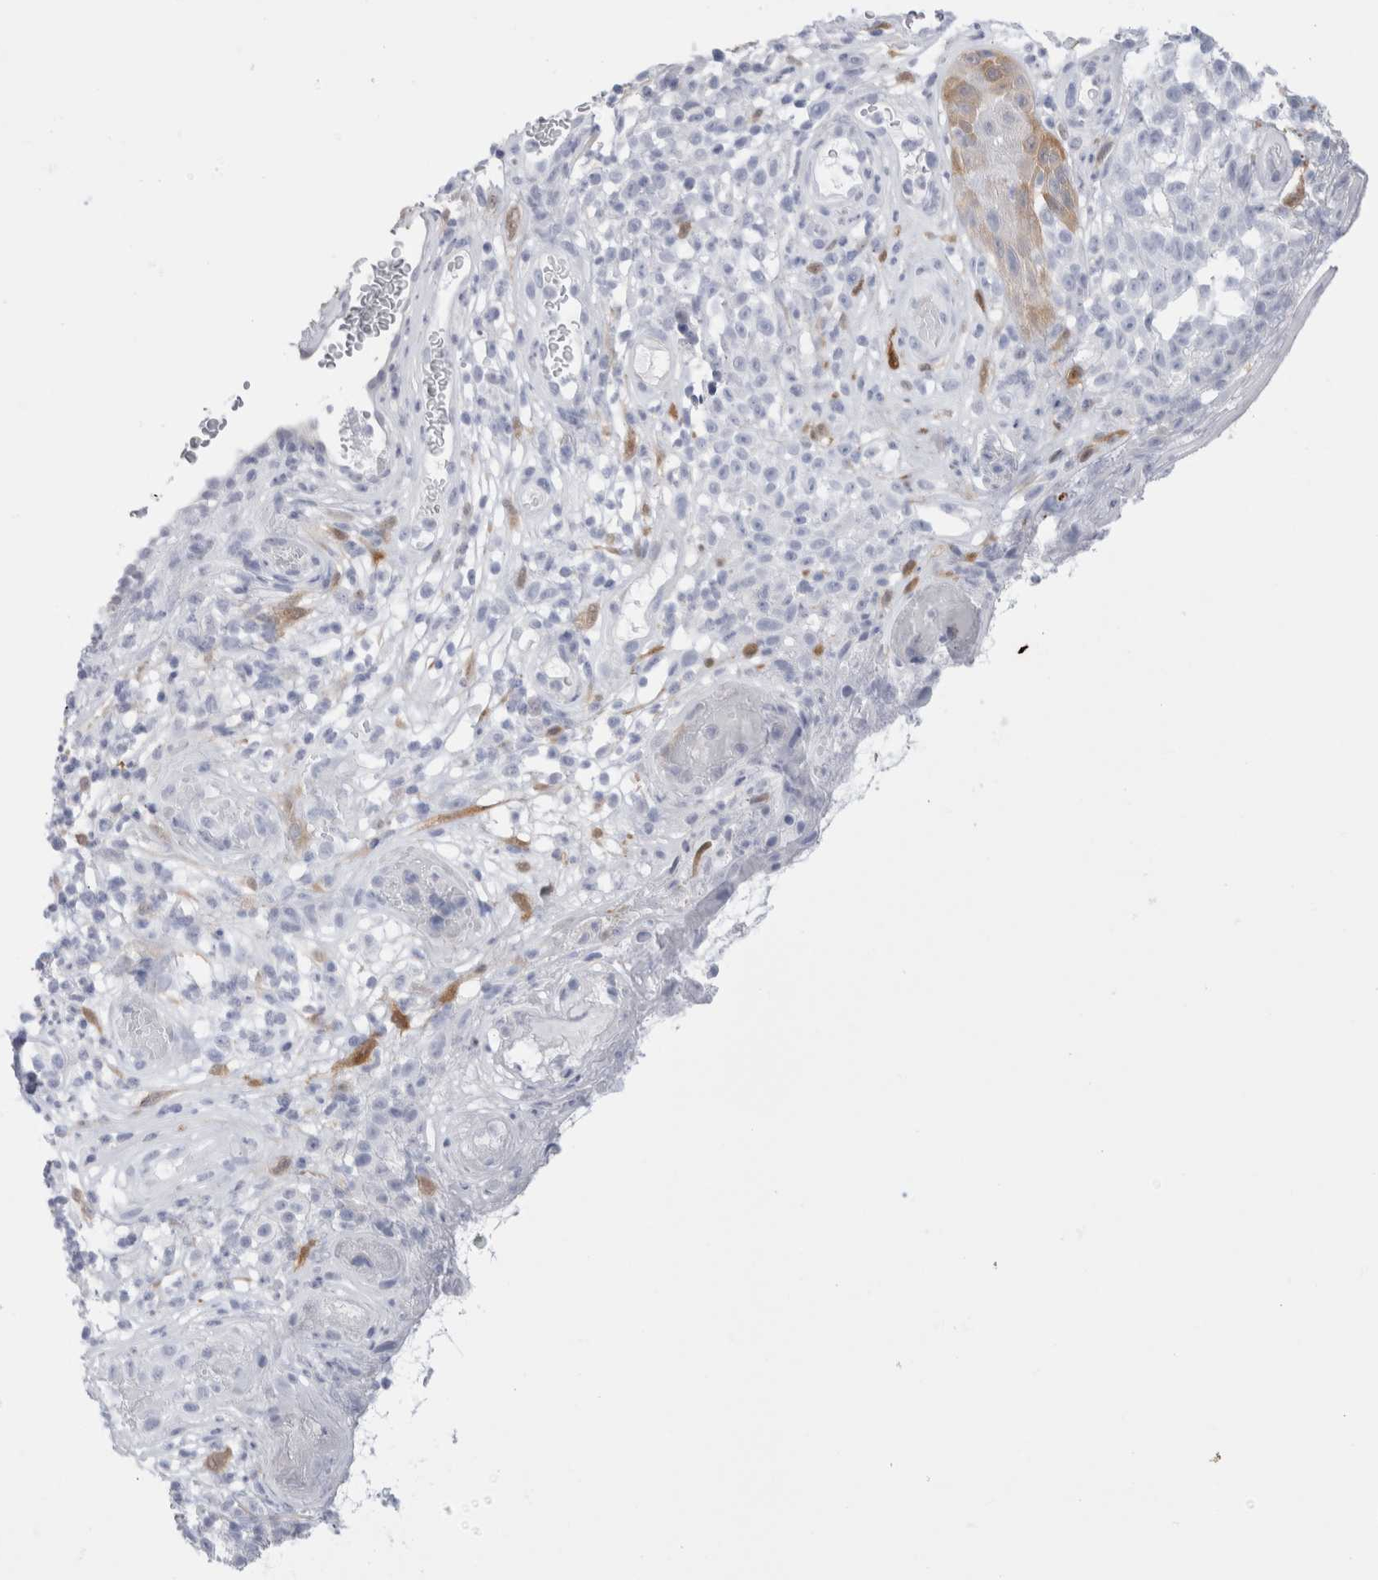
{"staining": {"intensity": "negative", "quantity": "none", "location": "none"}, "tissue": "melanoma", "cell_type": "Tumor cells", "image_type": "cancer", "snomed": [{"axis": "morphology", "description": "Malignant melanoma, NOS"}, {"axis": "topography", "description": "Skin"}], "caption": "Melanoma was stained to show a protein in brown. There is no significant expression in tumor cells.", "gene": "NAPEPLD", "patient": {"sex": "female", "age": 82}}